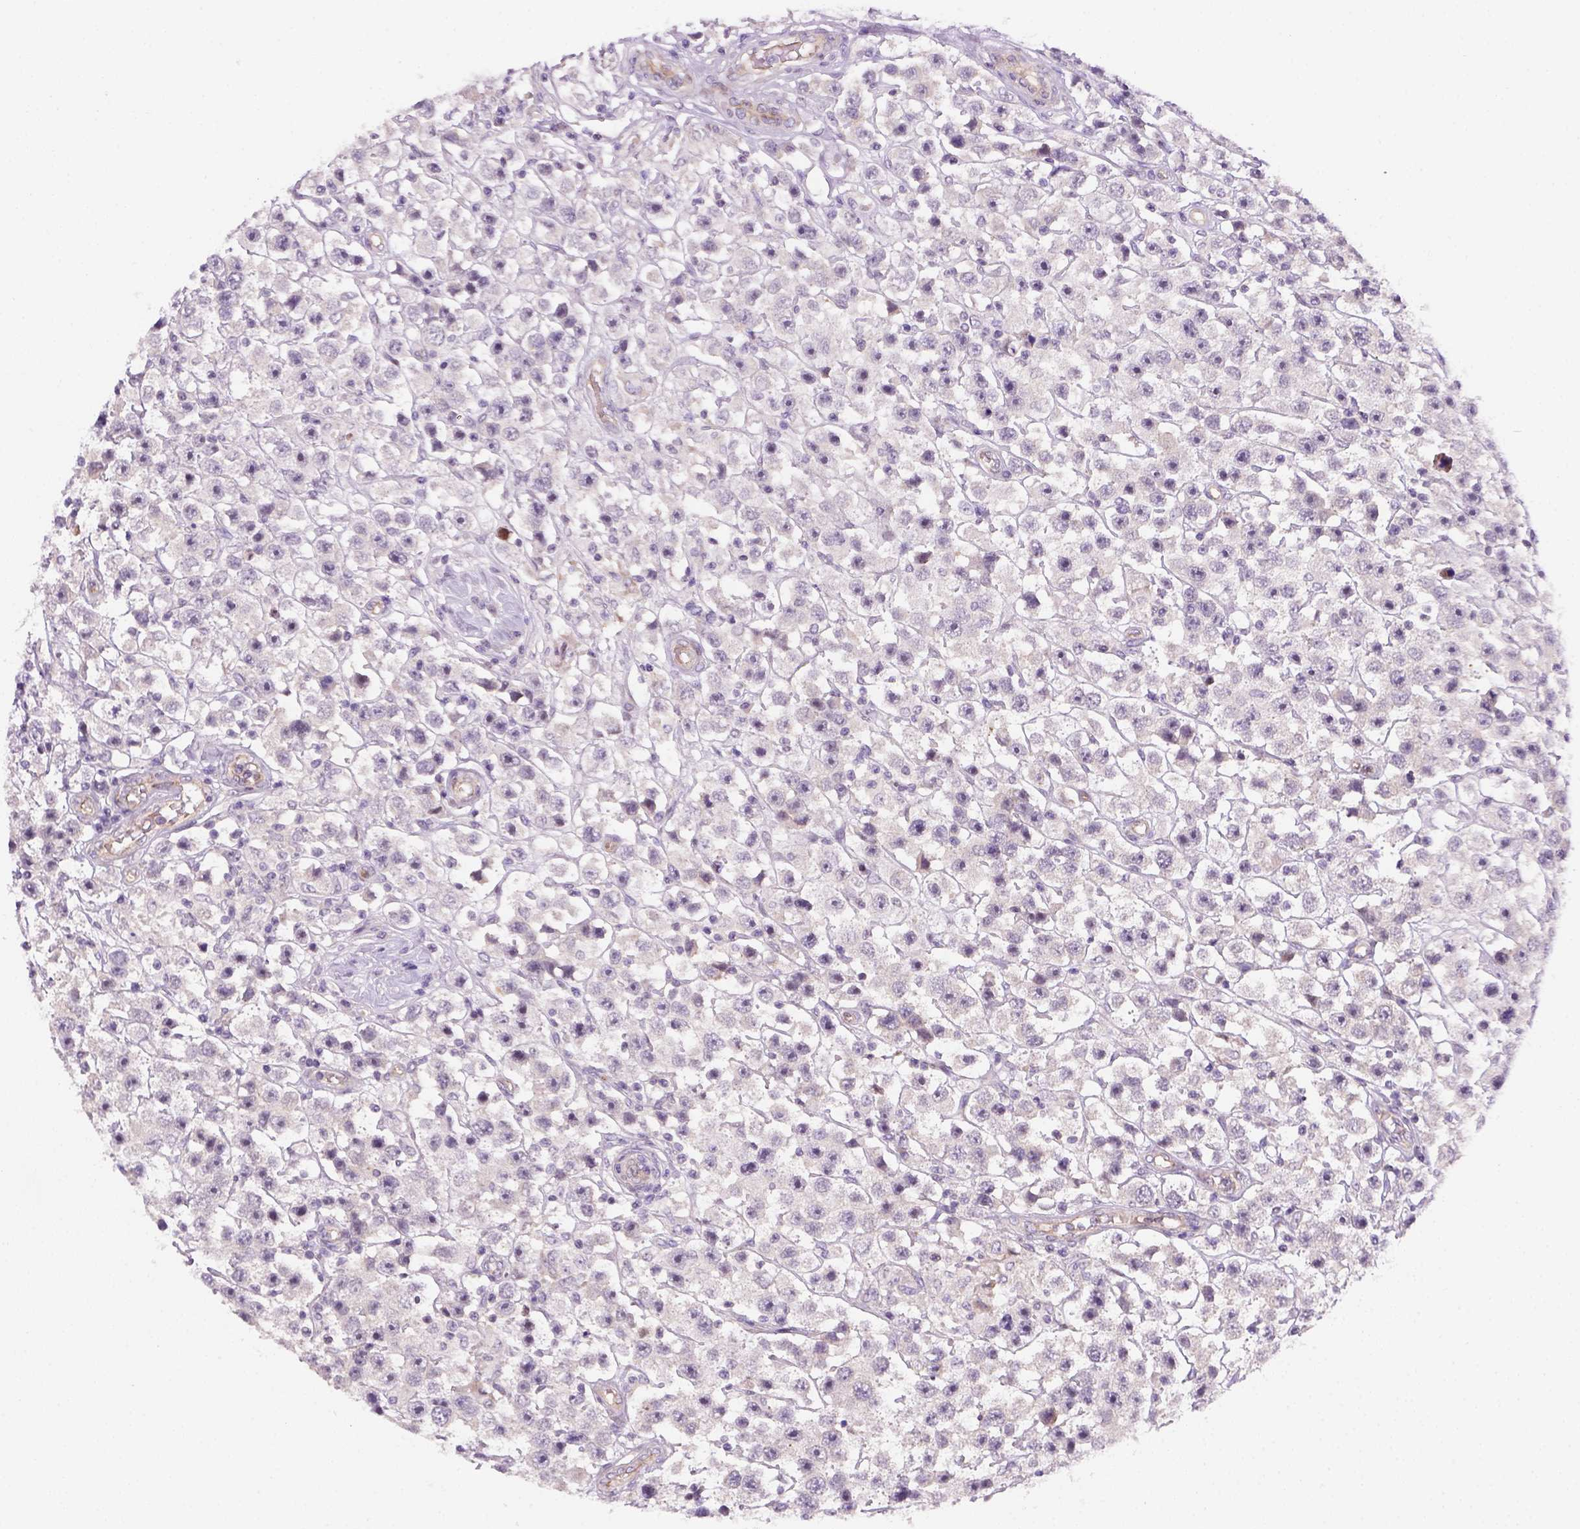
{"staining": {"intensity": "negative", "quantity": "none", "location": "none"}, "tissue": "testis cancer", "cell_type": "Tumor cells", "image_type": "cancer", "snomed": [{"axis": "morphology", "description": "Seminoma, NOS"}, {"axis": "topography", "description": "Testis"}], "caption": "Immunohistochemistry (IHC) image of neoplastic tissue: seminoma (testis) stained with DAB (3,3'-diaminobenzidine) demonstrates no significant protein expression in tumor cells.", "gene": "VSTM5", "patient": {"sex": "male", "age": 45}}